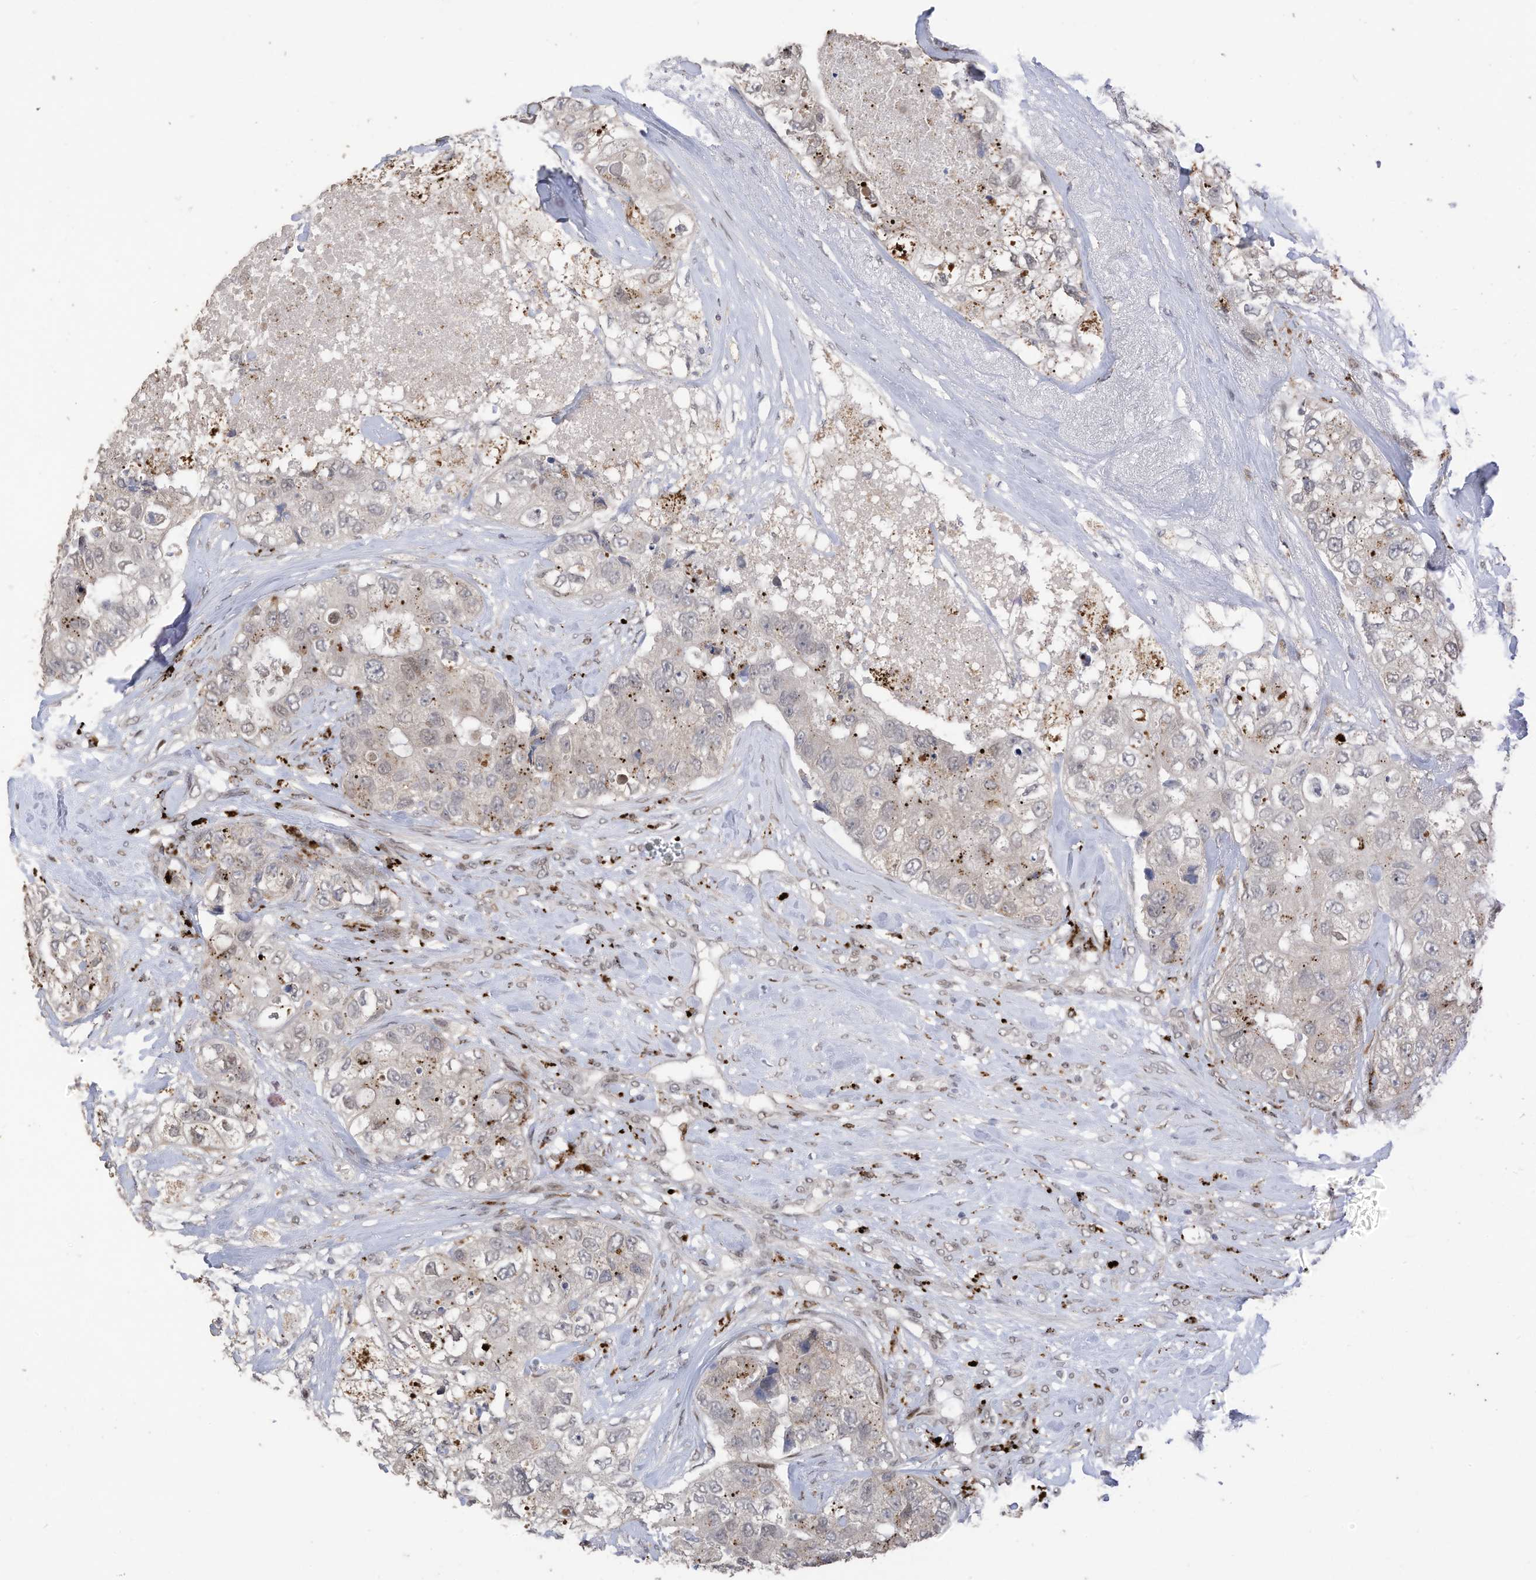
{"staining": {"intensity": "negative", "quantity": "none", "location": "none"}, "tissue": "breast cancer", "cell_type": "Tumor cells", "image_type": "cancer", "snomed": [{"axis": "morphology", "description": "Duct carcinoma"}, {"axis": "topography", "description": "Breast"}], "caption": "Micrograph shows no protein staining in tumor cells of infiltrating ductal carcinoma (breast) tissue.", "gene": "RABL3", "patient": {"sex": "female", "age": 62}}